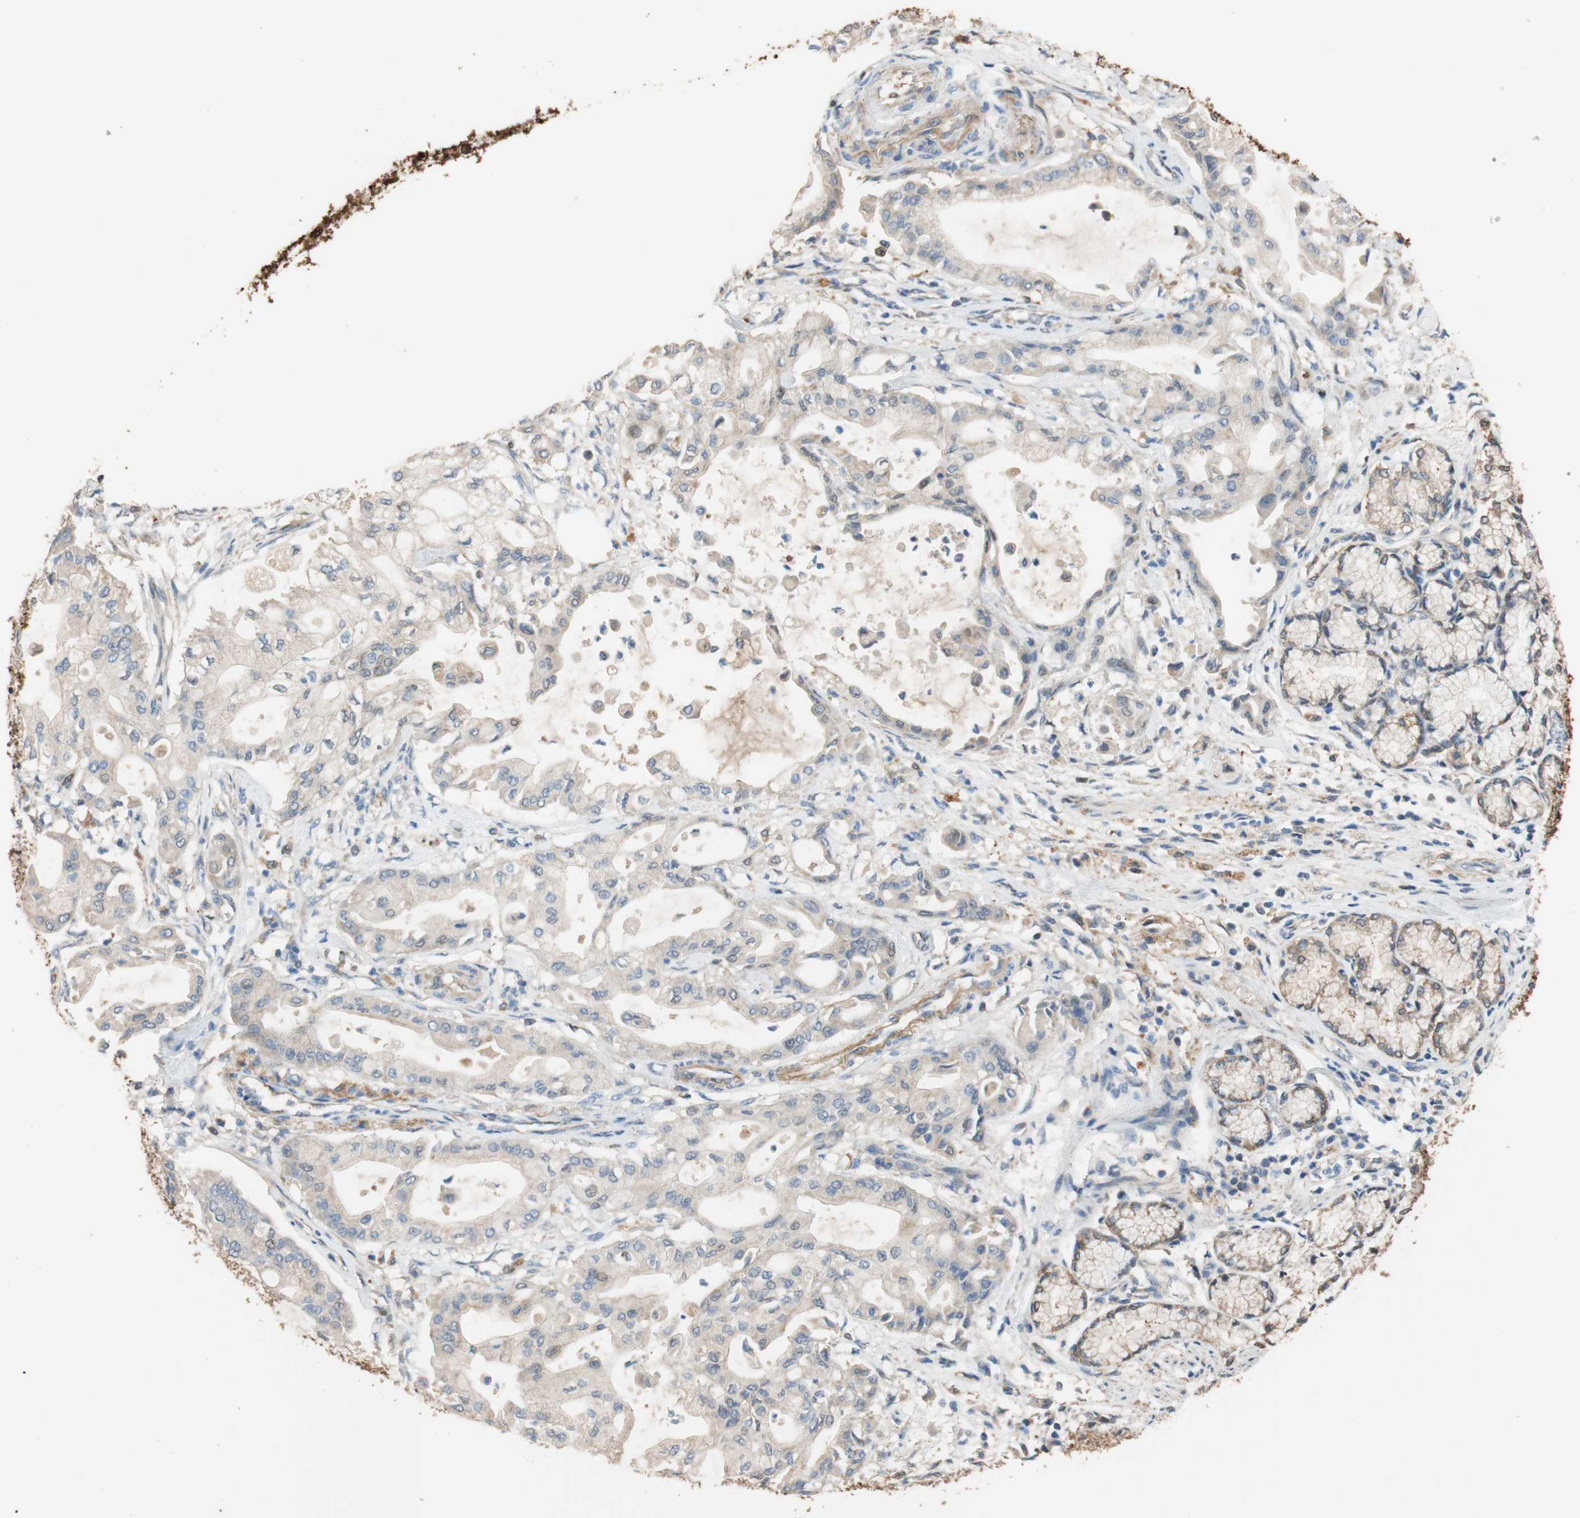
{"staining": {"intensity": "weak", "quantity": ">75%", "location": "cytoplasmic/membranous"}, "tissue": "pancreatic cancer", "cell_type": "Tumor cells", "image_type": "cancer", "snomed": [{"axis": "morphology", "description": "Adenocarcinoma, NOS"}, {"axis": "morphology", "description": "Adenocarcinoma, metastatic, NOS"}, {"axis": "topography", "description": "Lymph node"}, {"axis": "topography", "description": "Pancreas"}, {"axis": "topography", "description": "Duodenum"}], "caption": "About >75% of tumor cells in pancreatic cancer reveal weak cytoplasmic/membranous protein staining as visualized by brown immunohistochemical staining.", "gene": "ALDH1A2", "patient": {"sex": "female", "age": 64}}